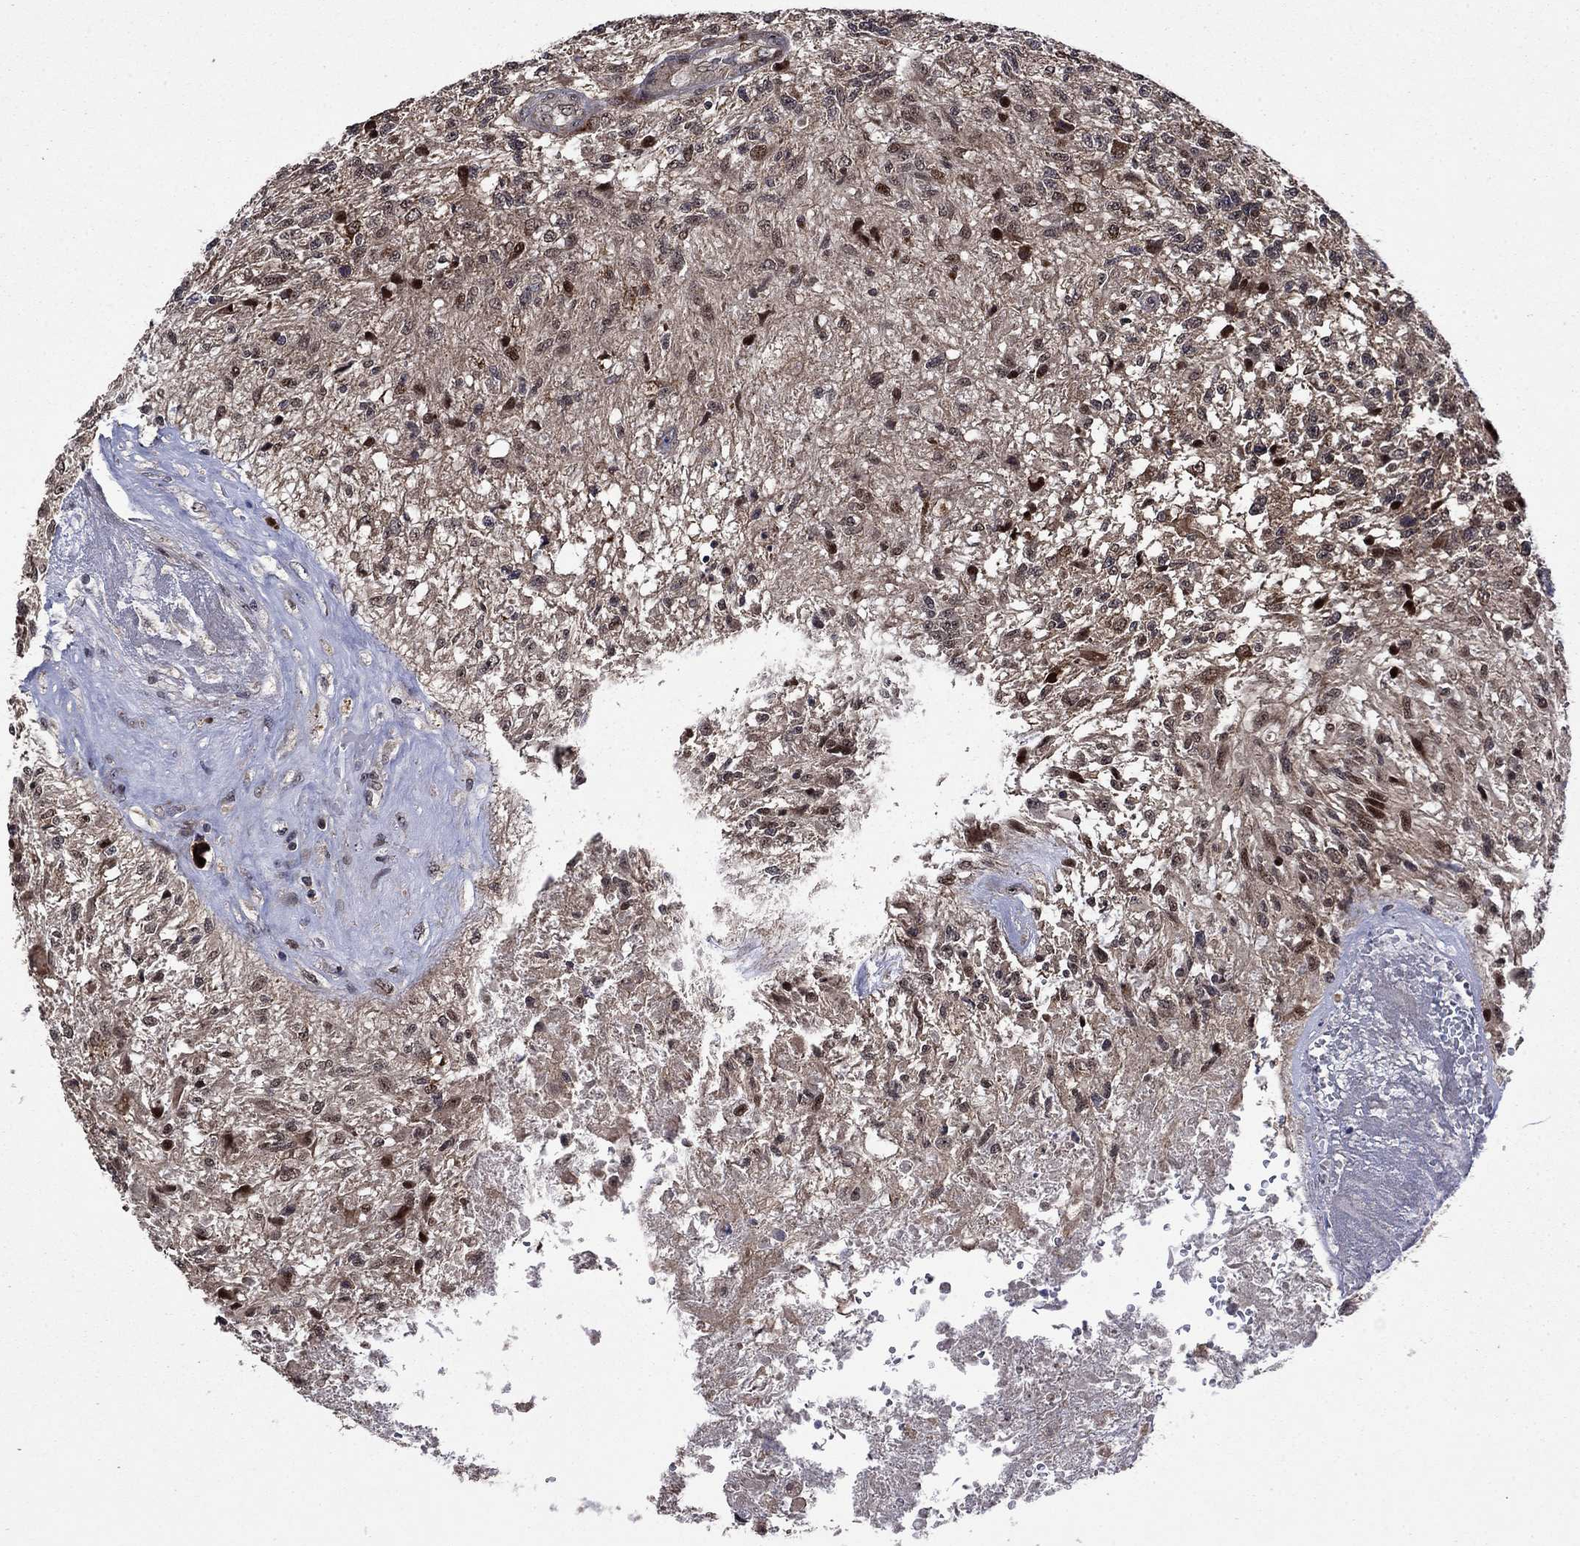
{"staining": {"intensity": "strong", "quantity": "<25%", "location": "cytoplasmic/membranous,nuclear"}, "tissue": "glioma", "cell_type": "Tumor cells", "image_type": "cancer", "snomed": [{"axis": "morphology", "description": "Glioma, malignant, High grade"}, {"axis": "topography", "description": "Brain"}], "caption": "Human high-grade glioma (malignant) stained for a protein (brown) displays strong cytoplasmic/membranous and nuclear positive staining in approximately <25% of tumor cells.", "gene": "AGTPBP1", "patient": {"sex": "male", "age": 56}}